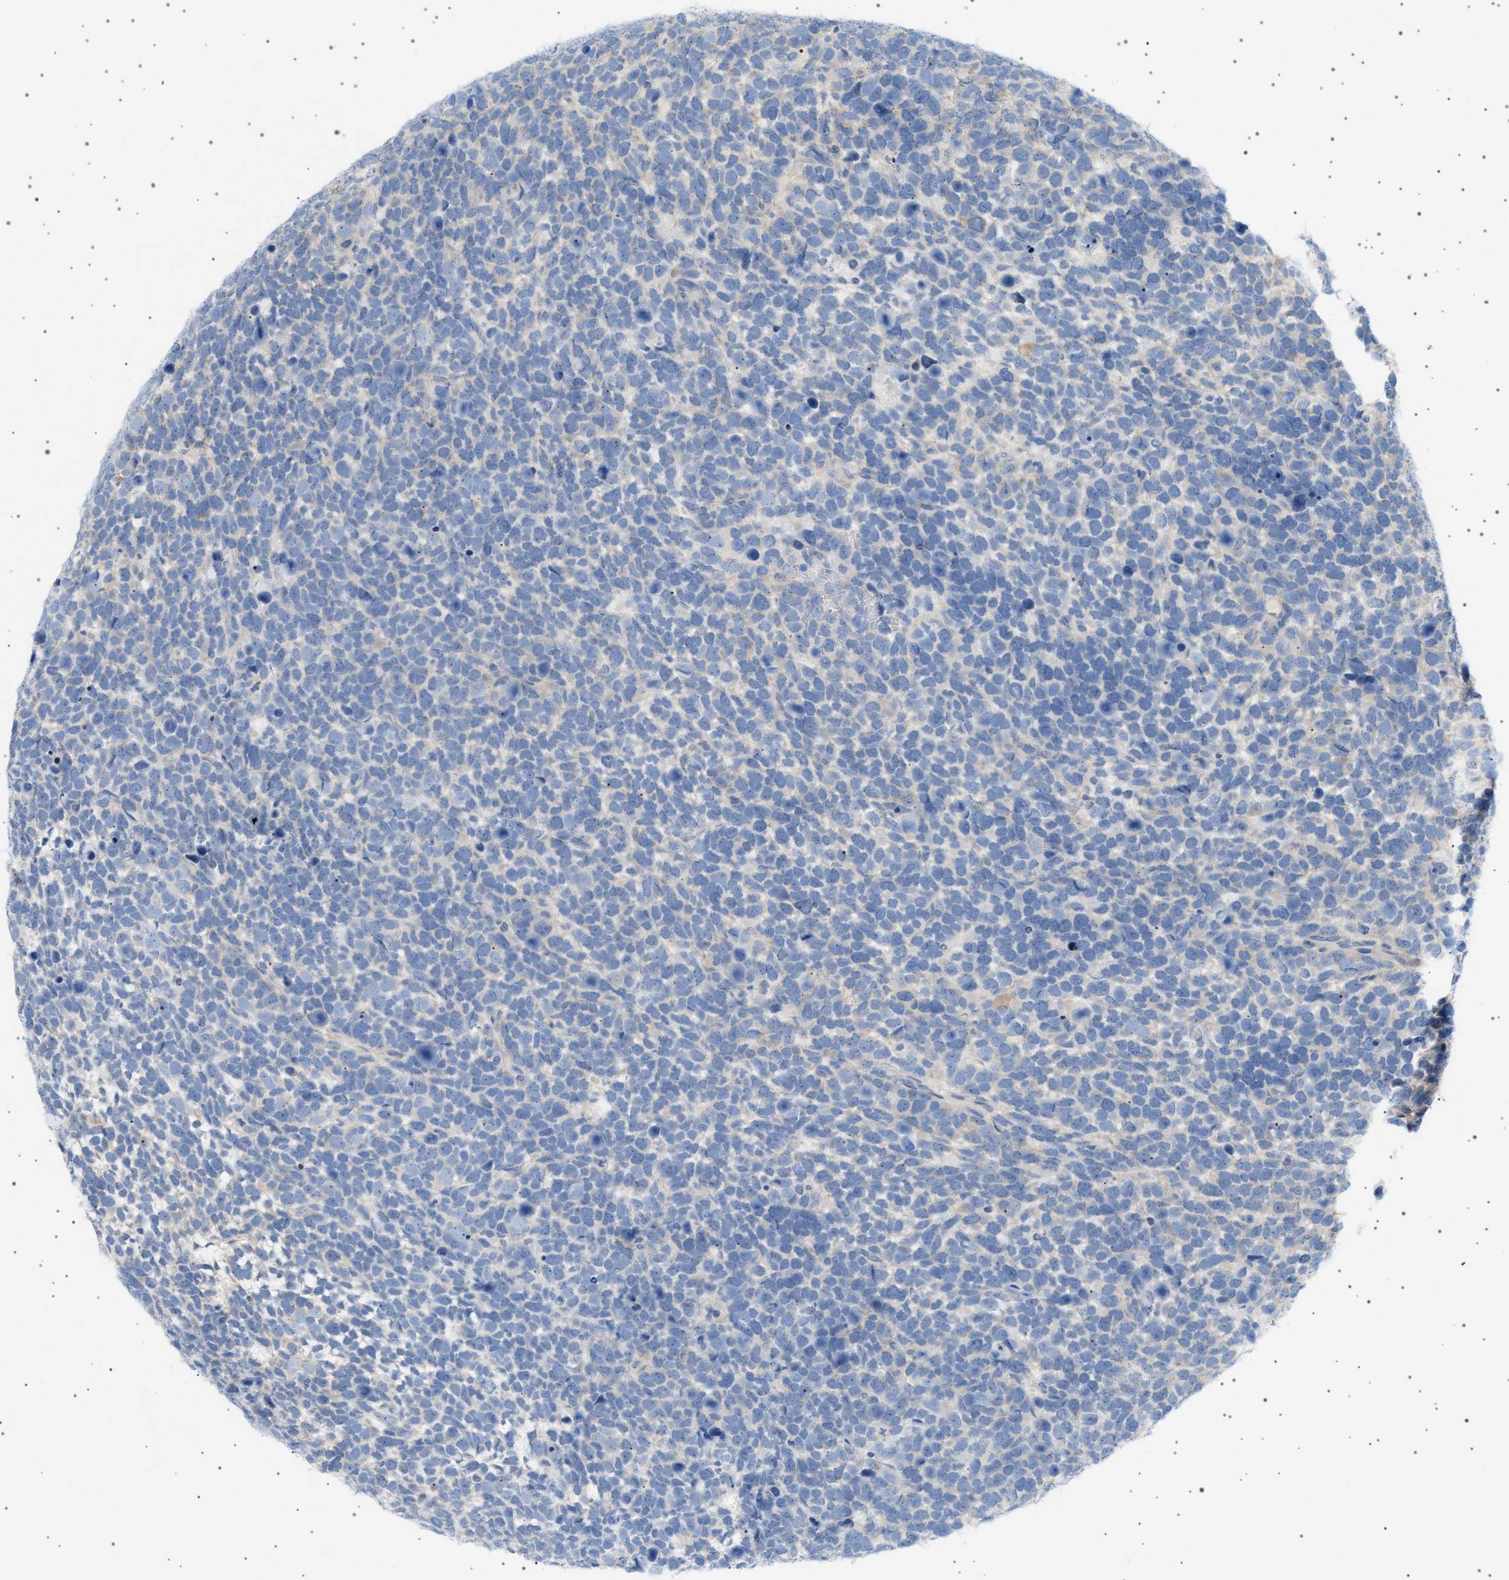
{"staining": {"intensity": "negative", "quantity": "none", "location": "none"}, "tissue": "urothelial cancer", "cell_type": "Tumor cells", "image_type": "cancer", "snomed": [{"axis": "morphology", "description": "Urothelial carcinoma, High grade"}, {"axis": "topography", "description": "Urinary bladder"}], "caption": "High power microscopy photomicrograph of an immunohistochemistry (IHC) micrograph of urothelial cancer, revealing no significant staining in tumor cells.", "gene": "ADCY10", "patient": {"sex": "female", "age": 82}}